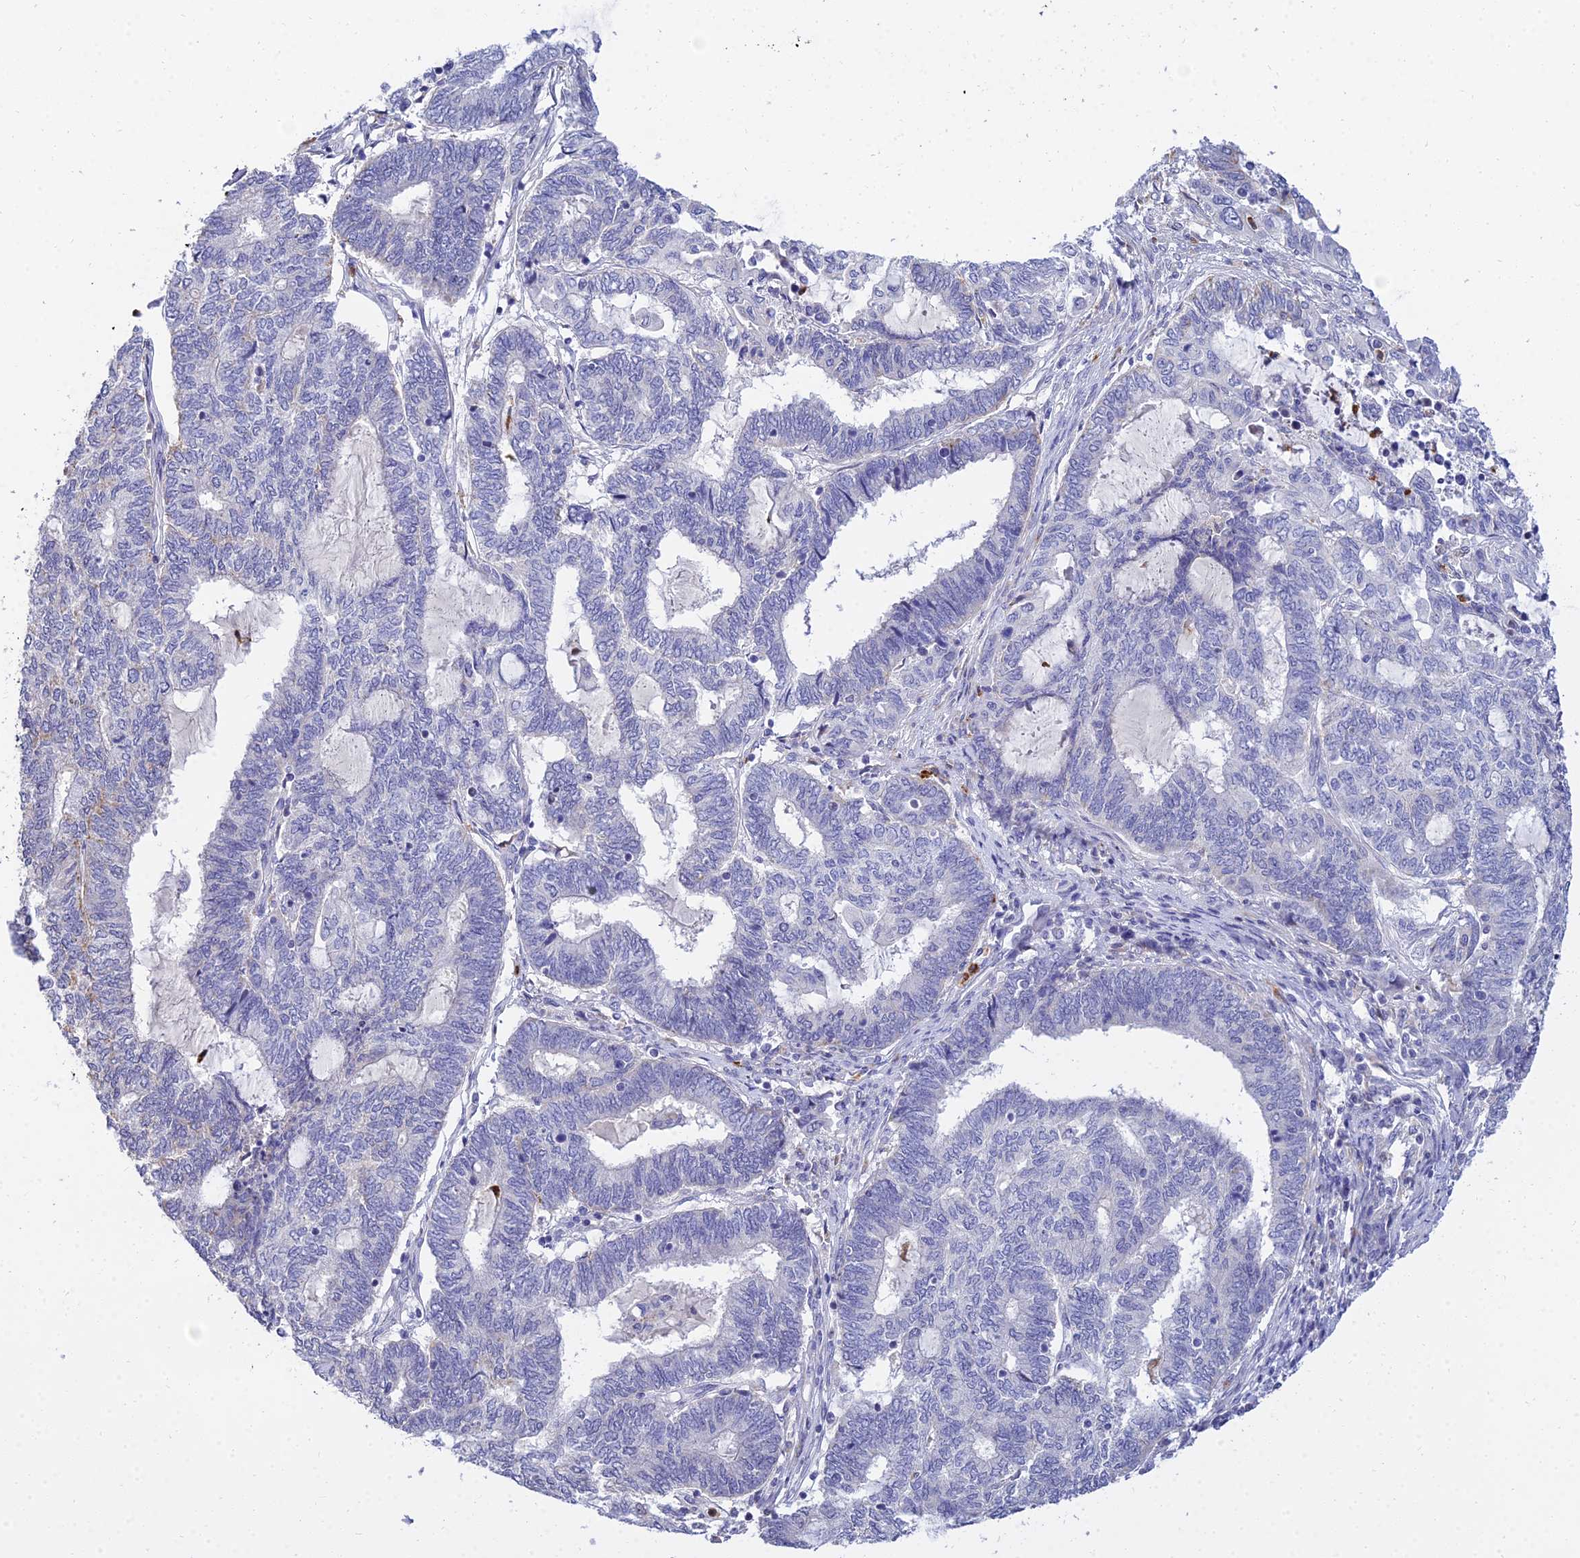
{"staining": {"intensity": "negative", "quantity": "none", "location": "none"}, "tissue": "endometrial cancer", "cell_type": "Tumor cells", "image_type": "cancer", "snomed": [{"axis": "morphology", "description": "Adenocarcinoma, NOS"}, {"axis": "topography", "description": "Uterus"}, {"axis": "topography", "description": "Endometrium"}], "caption": "Immunohistochemistry photomicrograph of neoplastic tissue: endometrial cancer stained with DAB reveals no significant protein staining in tumor cells.", "gene": "VWC2L", "patient": {"sex": "female", "age": 70}}